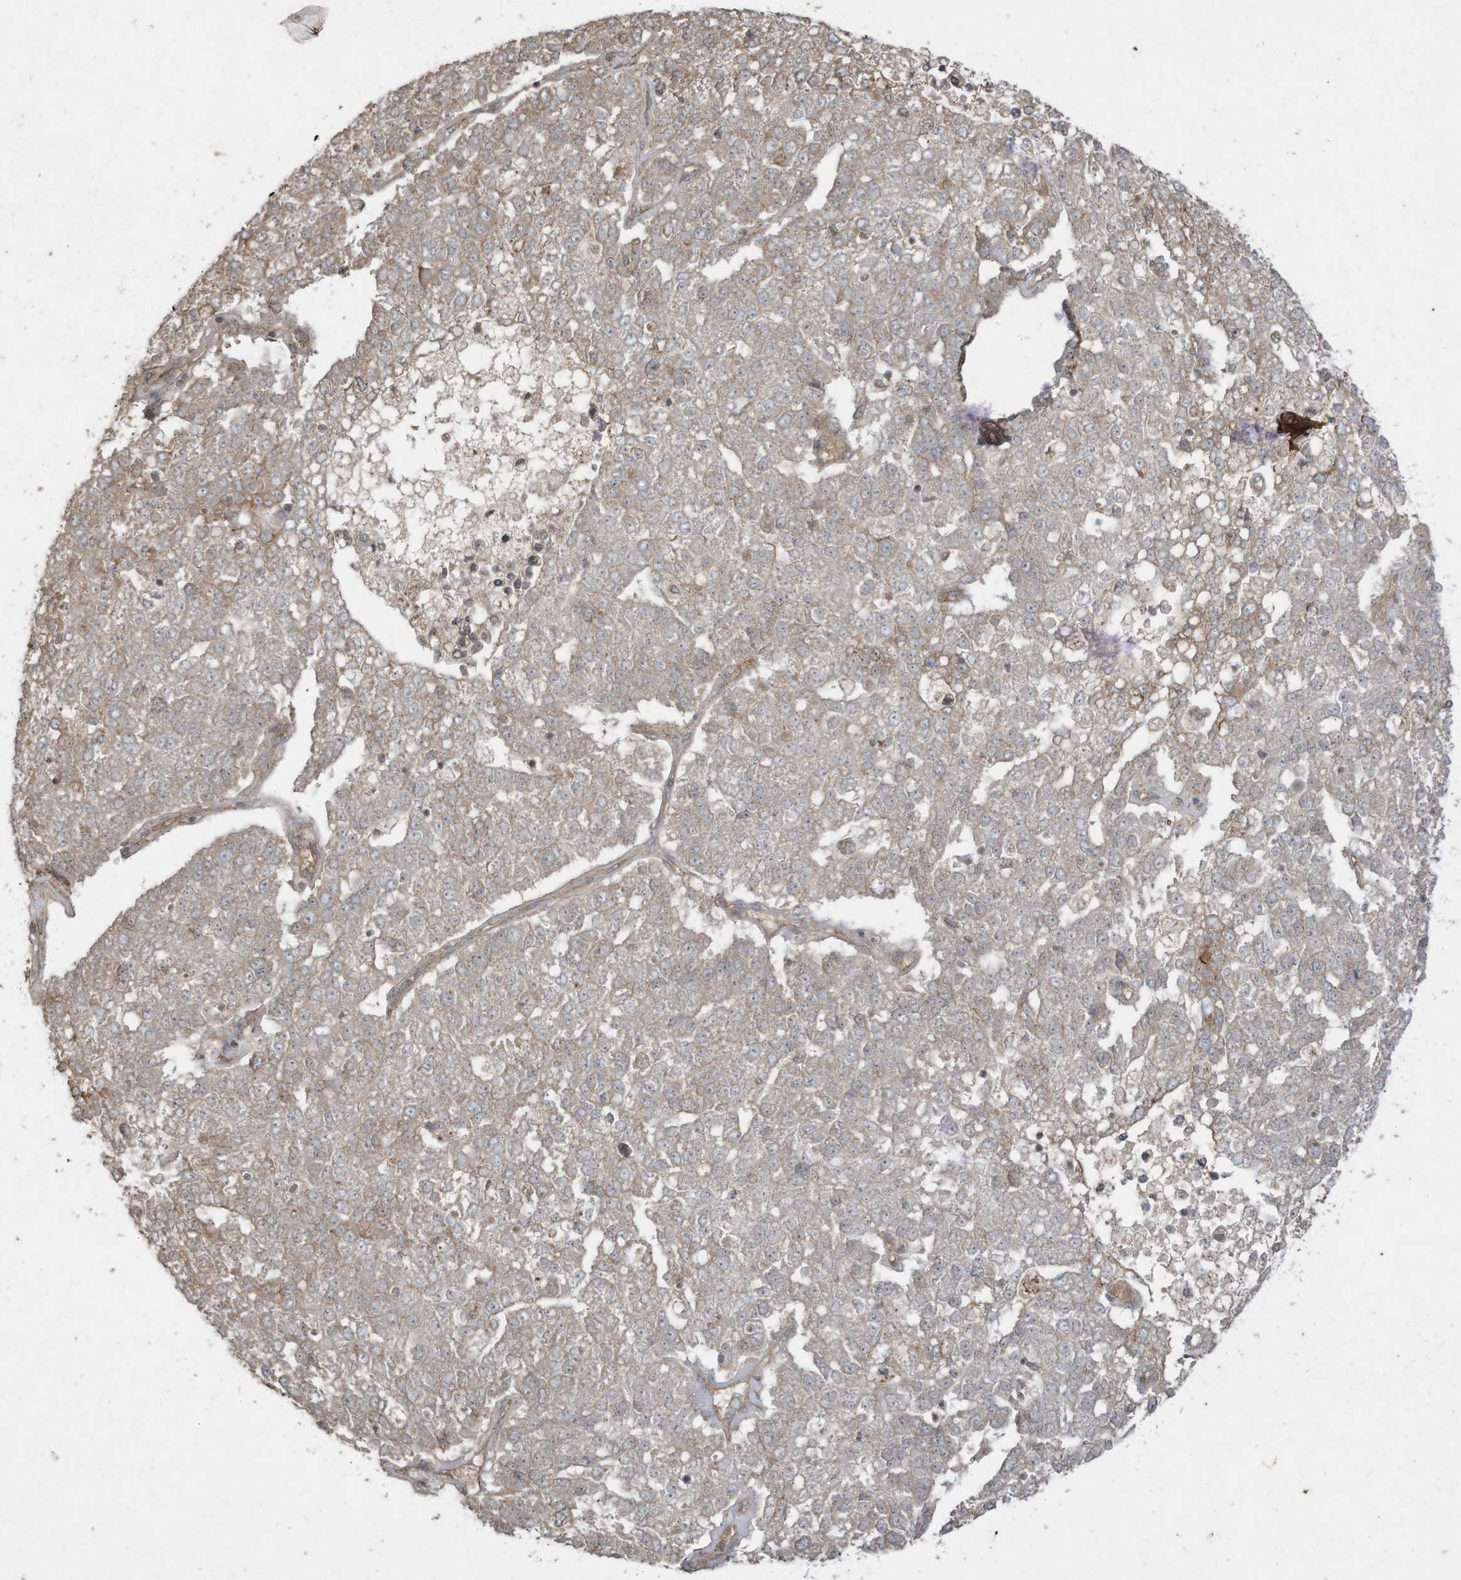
{"staining": {"intensity": "moderate", "quantity": "25%-75%", "location": "cytoplasmic/membranous"}, "tissue": "pancreatic cancer", "cell_type": "Tumor cells", "image_type": "cancer", "snomed": [{"axis": "morphology", "description": "Adenocarcinoma, NOS"}, {"axis": "topography", "description": "Pancreas"}], "caption": "Immunohistochemical staining of human adenocarcinoma (pancreatic) exhibits medium levels of moderate cytoplasmic/membranous positivity in approximately 25%-75% of tumor cells.", "gene": "MATN2", "patient": {"sex": "female", "age": 61}}